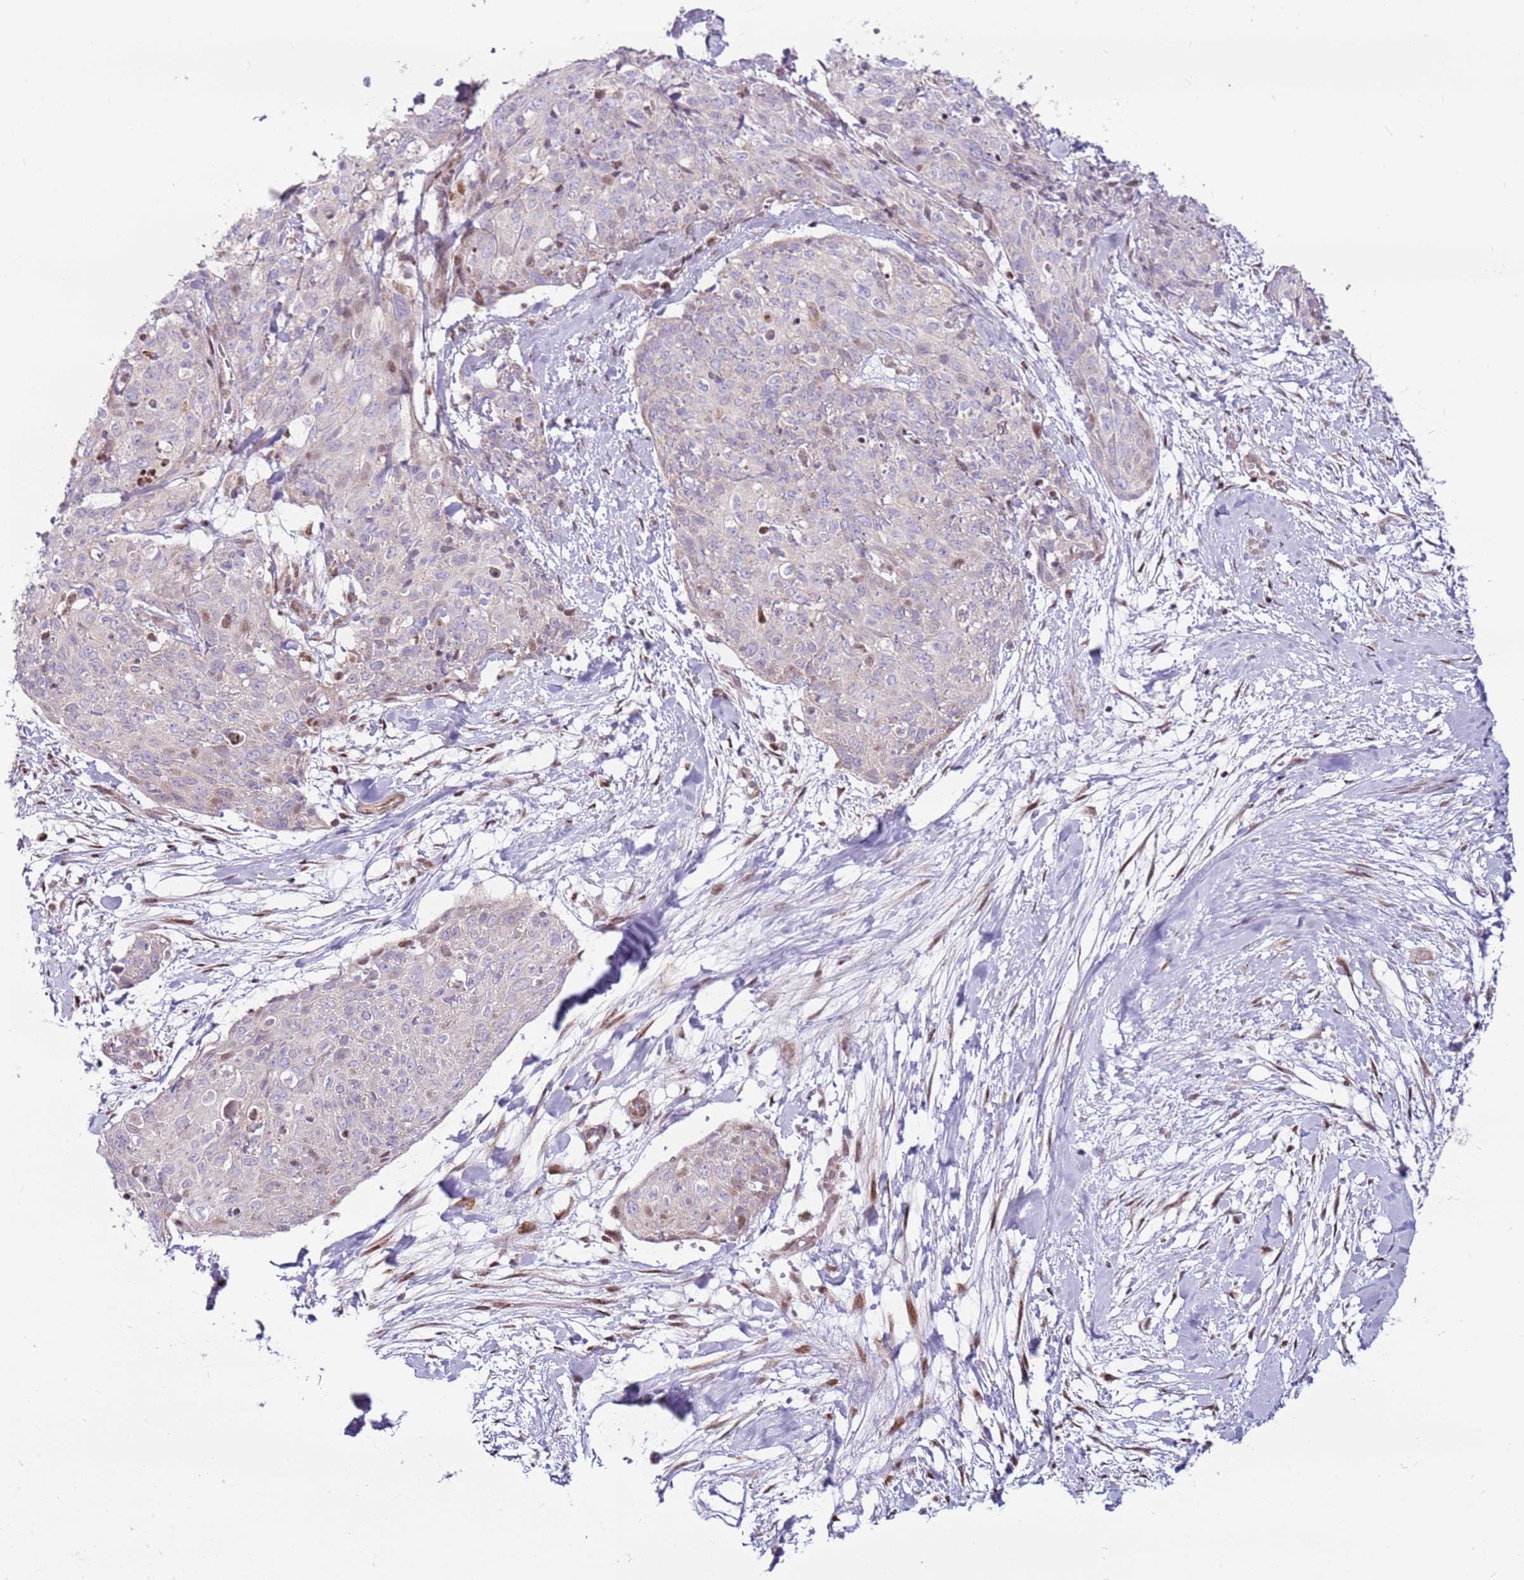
{"staining": {"intensity": "negative", "quantity": "none", "location": "none"}, "tissue": "skin cancer", "cell_type": "Tumor cells", "image_type": "cancer", "snomed": [{"axis": "morphology", "description": "Squamous cell carcinoma, NOS"}, {"axis": "topography", "description": "Skin"}, {"axis": "topography", "description": "Vulva"}], "caption": "Tumor cells show no significant positivity in skin cancer (squamous cell carcinoma).", "gene": "PCTP", "patient": {"sex": "female", "age": 85}}